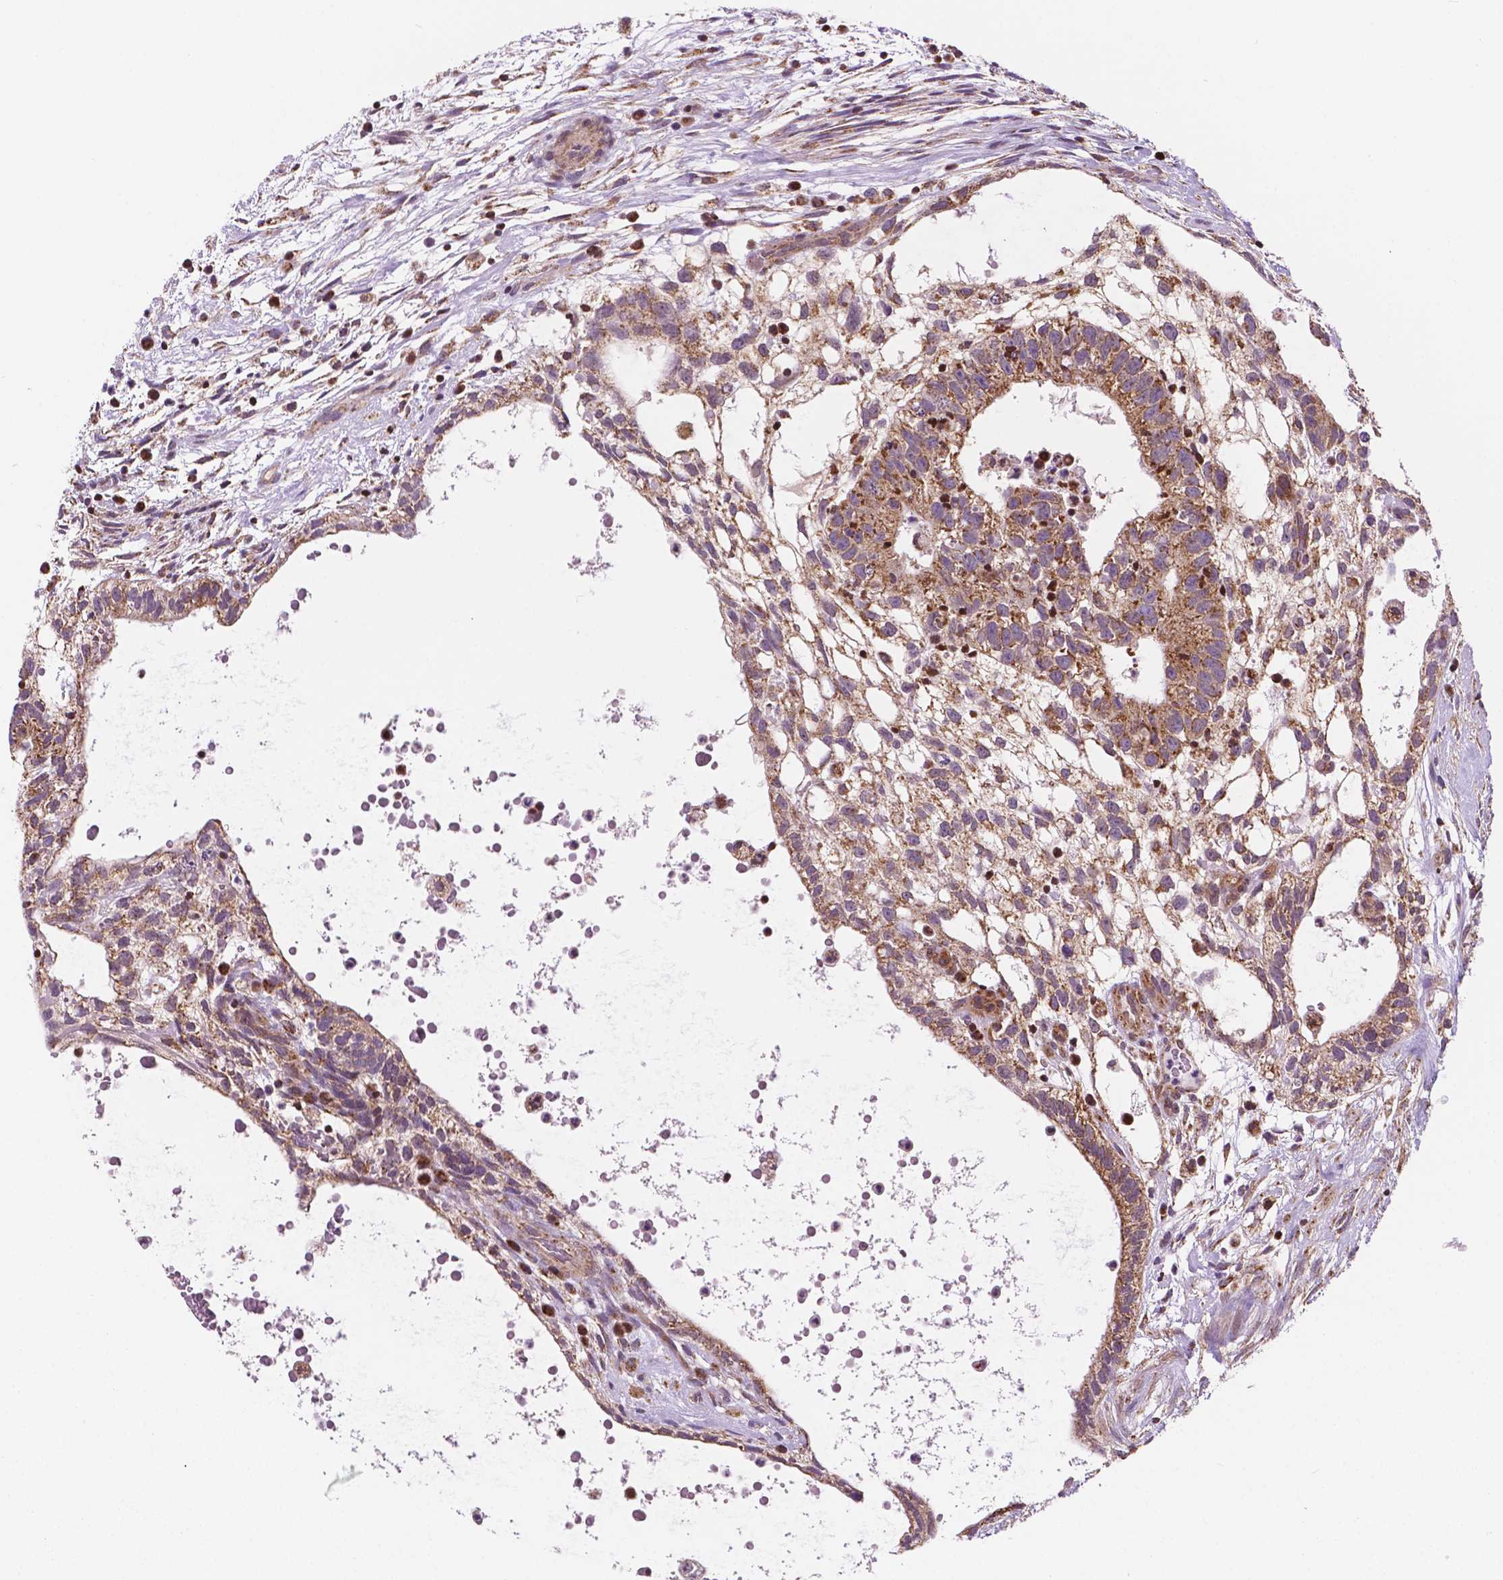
{"staining": {"intensity": "moderate", "quantity": ">75%", "location": "cytoplasmic/membranous"}, "tissue": "testis cancer", "cell_type": "Tumor cells", "image_type": "cancer", "snomed": [{"axis": "morphology", "description": "Normal tissue, NOS"}, {"axis": "morphology", "description": "Carcinoma, Embryonal, NOS"}, {"axis": "topography", "description": "Testis"}], "caption": "This is a histology image of immunohistochemistry (IHC) staining of embryonal carcinoma (testis), which shows moderate positivity in the cytoplasmic/membranous of tumor cells.", "gene": "GEMIN4", "patient": {"sex": "male", "age": 32}}